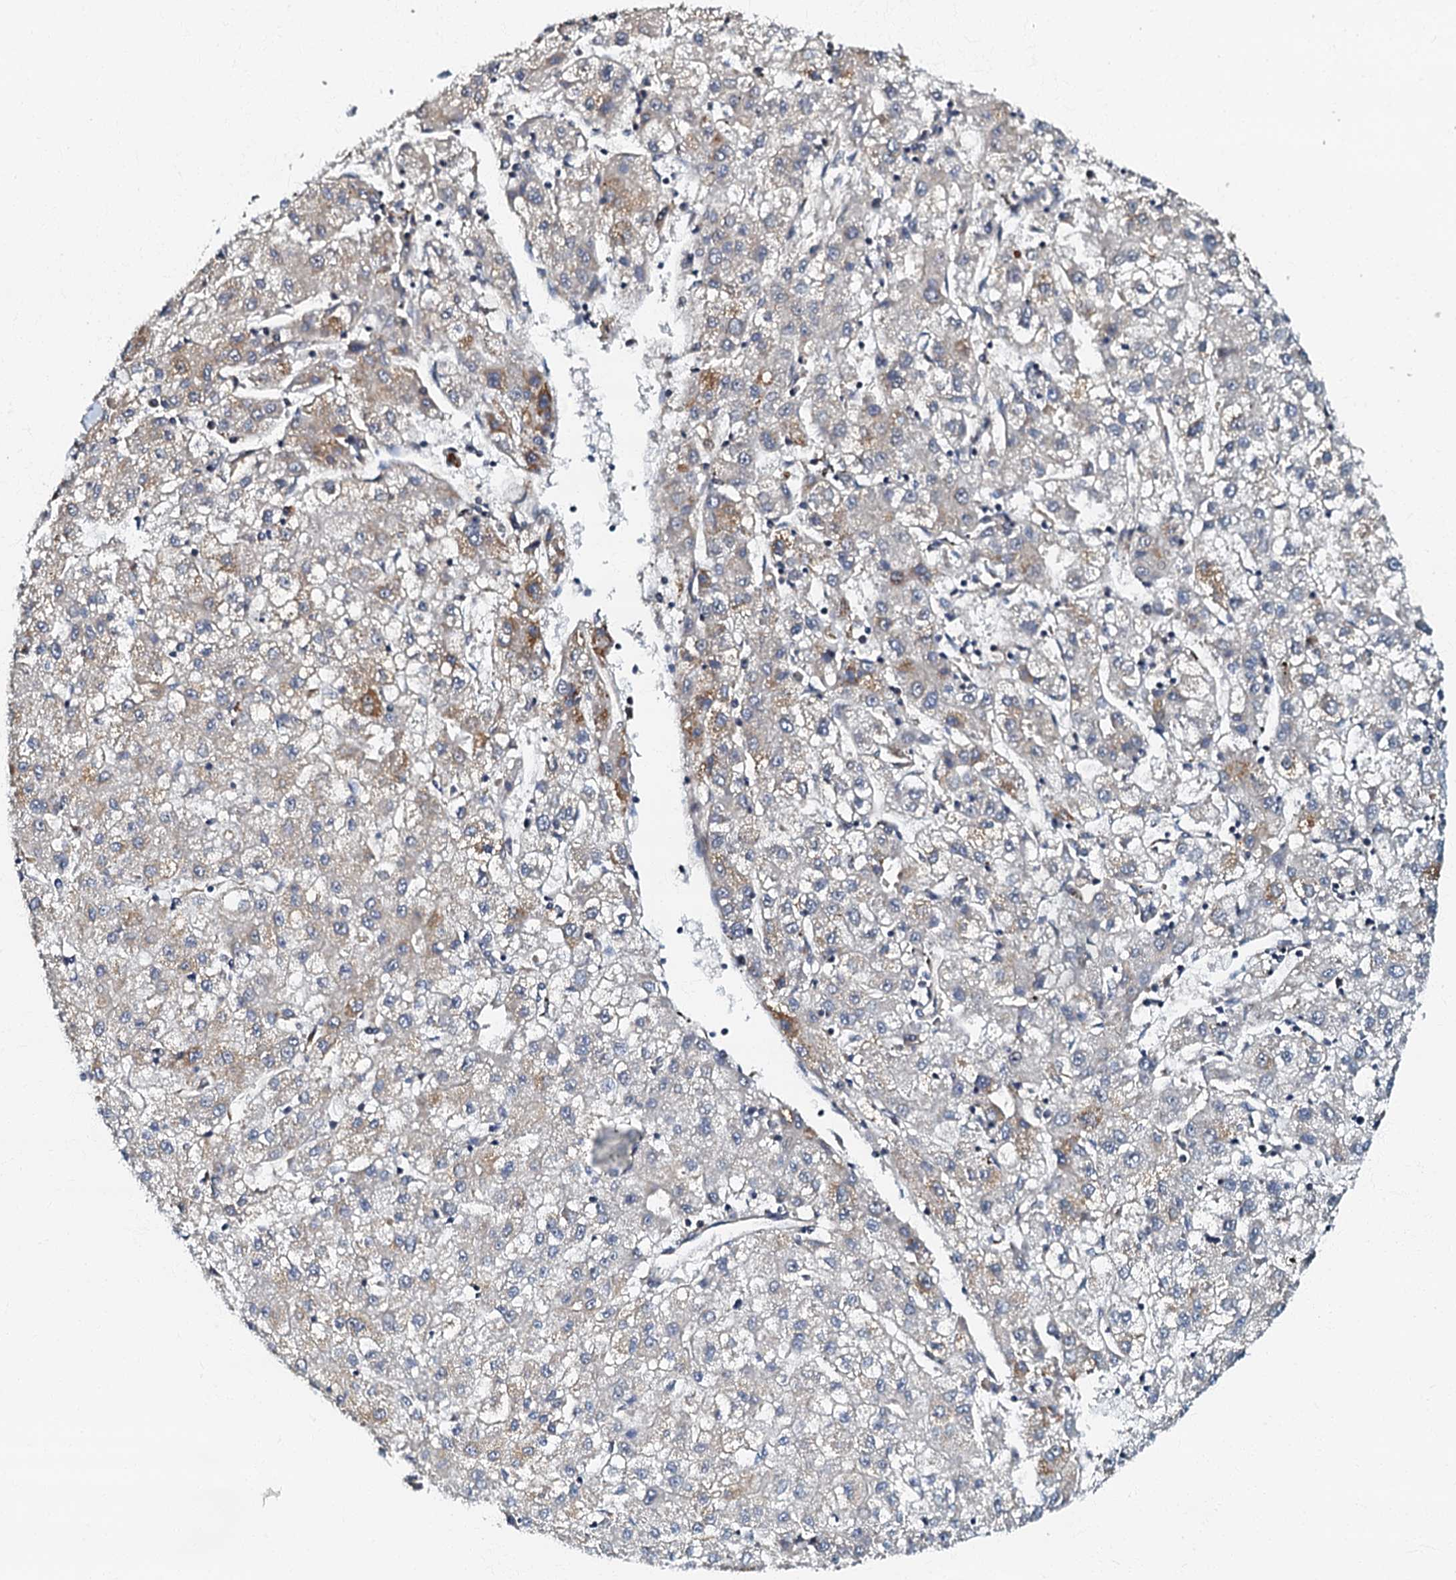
{"staining": {"intensity": "weak", "quantity": "<25%", "location": "cytoplasmic/membranous"}, "tissue": "liver cancer", "cell_type": "Tumor cells", "image_type": "cancer", "snomed": [{"axis": "morphology", "description": "Carcinoma, Hepatocellular, NOS"}, {"axis": "topography", "description": "Liver"}], "caption": "Immunohistochemistry of liver cancer (hepatocellular carcinoma) reveals no staining in tumor cells. The staining was performed using DAB (3,3'-diaminobenzidine) to visualize the protein expression in brown, while the nuclei were stained in blue with hematoxylin (Magnification: 20x).", "gene": "OLAH", "patient": {"sex": "male", "age": 72}}